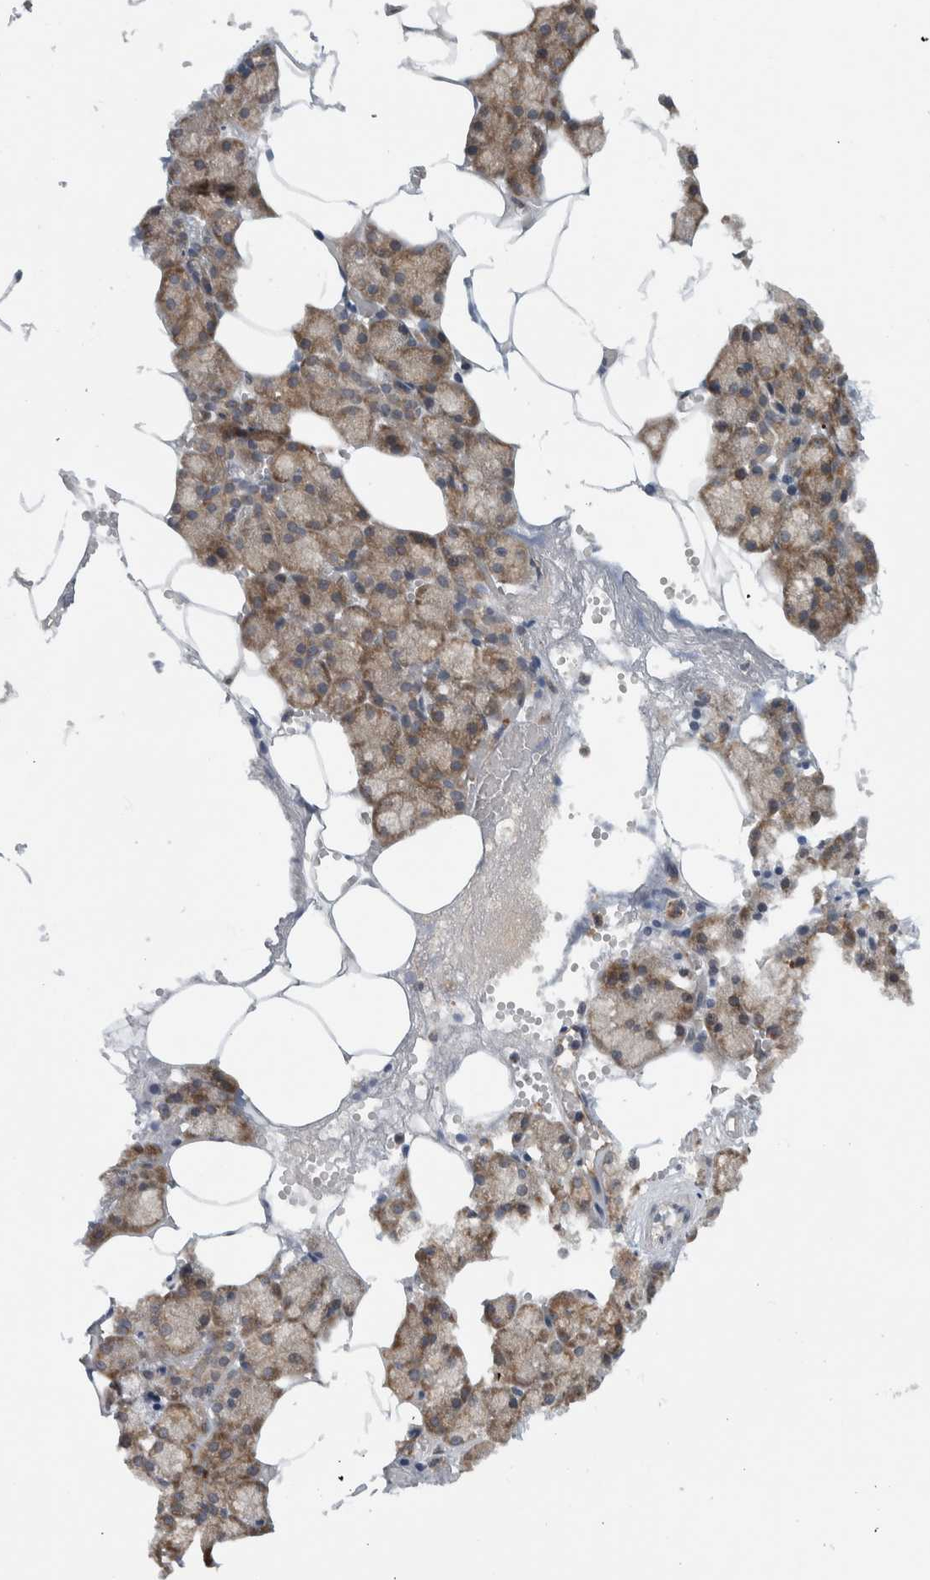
{"staining": {"intensity": "moderate", "quantity": "25%-75%", "location": "cytoplasmic/membranous"}, "tissue": "salivary gland", "cell_type": "Glandular cells", "image_type": "normal", "snomed": [{"axis": "morphology", "description": "Normal tissue, NOS"}, {"axis": "topography", "description": "Salivary gland"}], "caption": "Immunohistochemistry image of unremarkable salivary gland: salivary gland stained using immunohistochemistry (IHC) reveals medium levels of moderate protein expression localized specifically in the cytoplasmic/membranous of glandular cells, appearing as a cytoplasmic/membranous brown color.", "gene": "CCDC43", "patient": {"sex": "male", "age": 62}}